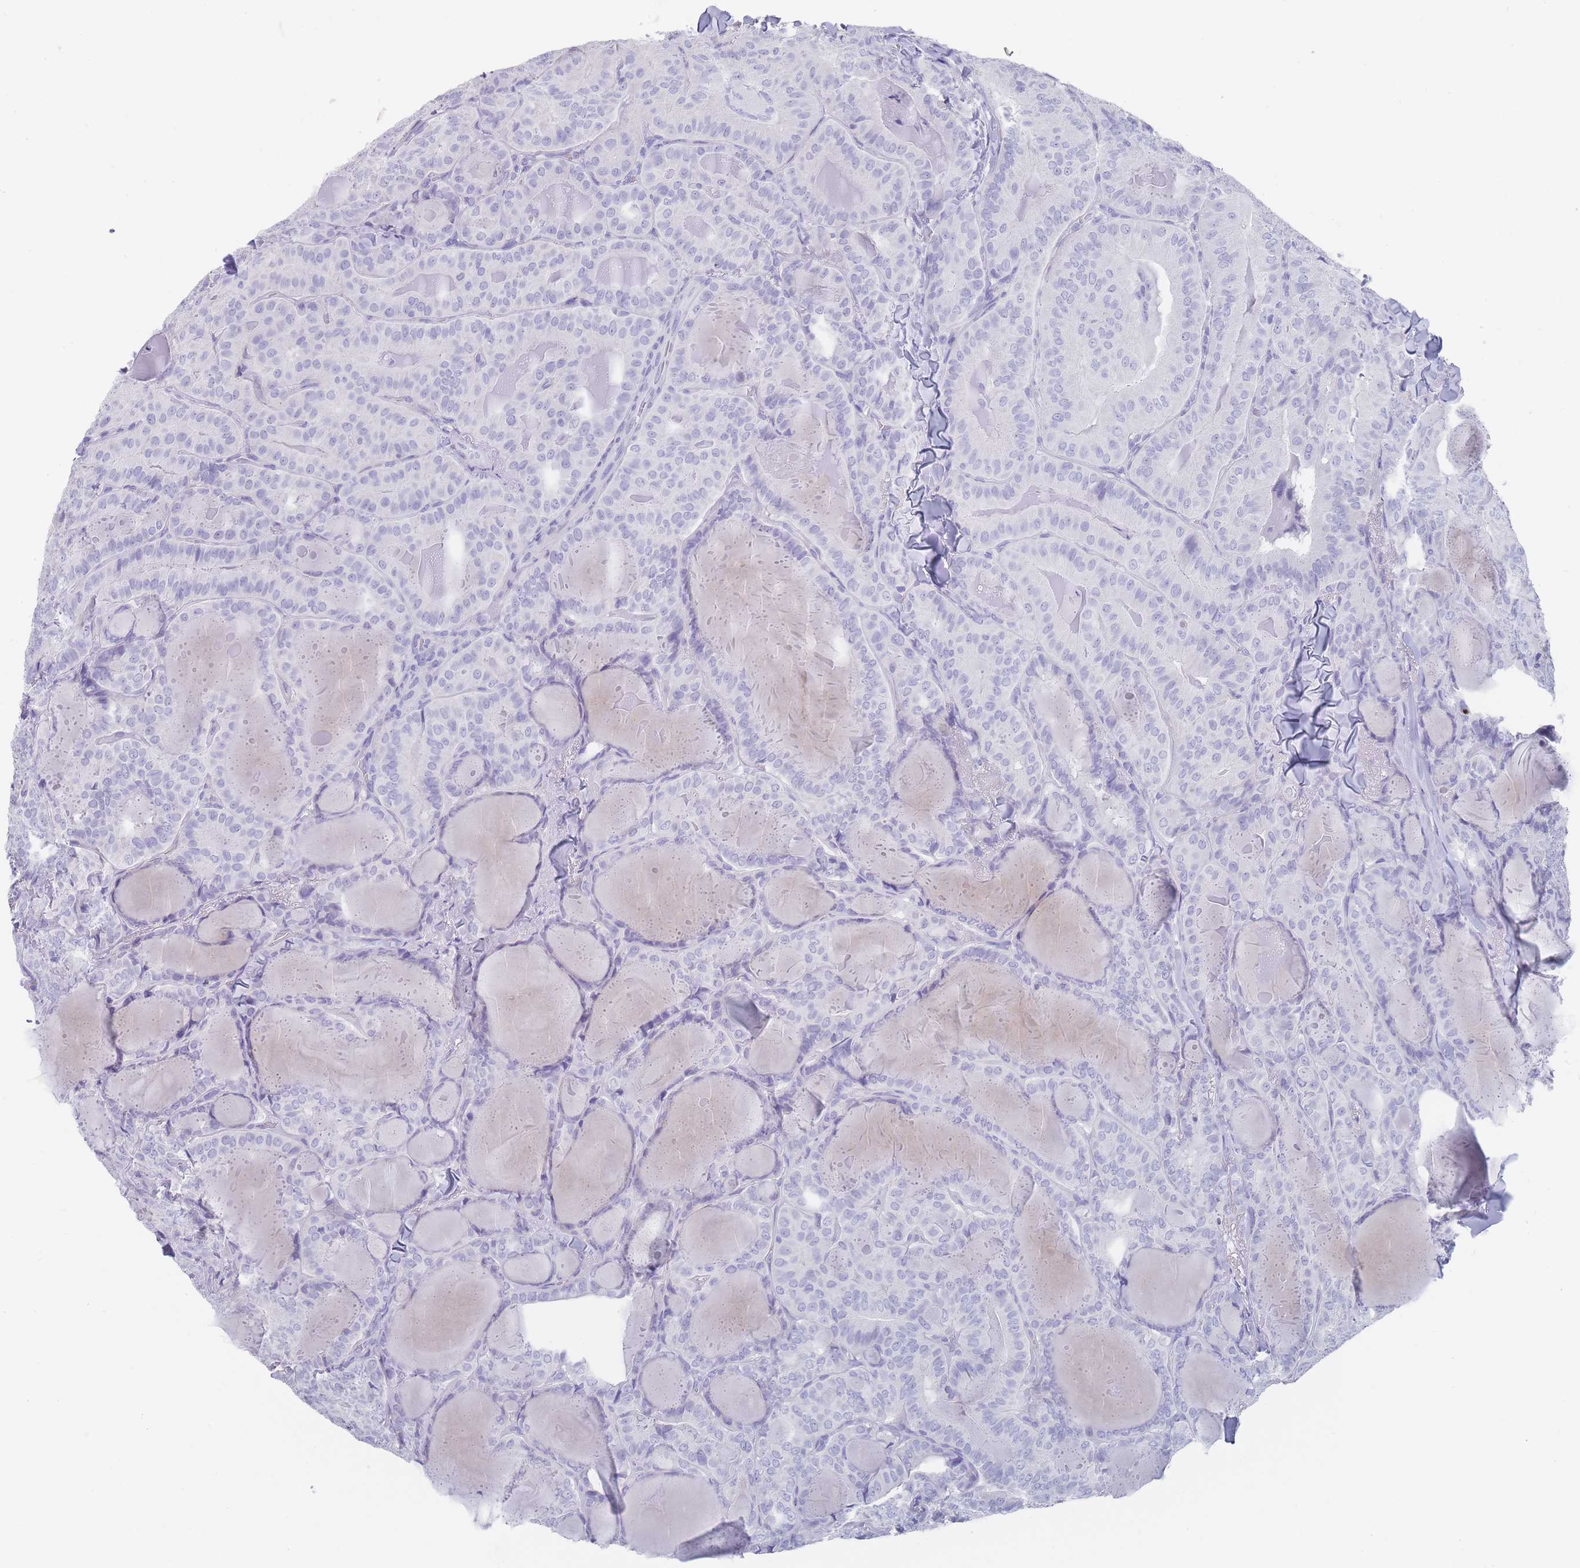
{"staining": {"intensity": "negative", "quantity": "none", "location": "none"}, "tissue": "thyroid cancer", "cell_type": "Tumor cells", "image_type": "cancer", "snomed": [{"axis": "morphology", "description": "Papillary adenocarcinoma, NOS"}, {"axis": "topography", "description": "Thyroid gland"}], "caption": "Micrograph shows no protein positivity in tumor cells of thyroid cancer (papillary adenocarcinoma) tissue.", "gene": "RAB2B", "patient": {"sex": "female", "age": 68}}